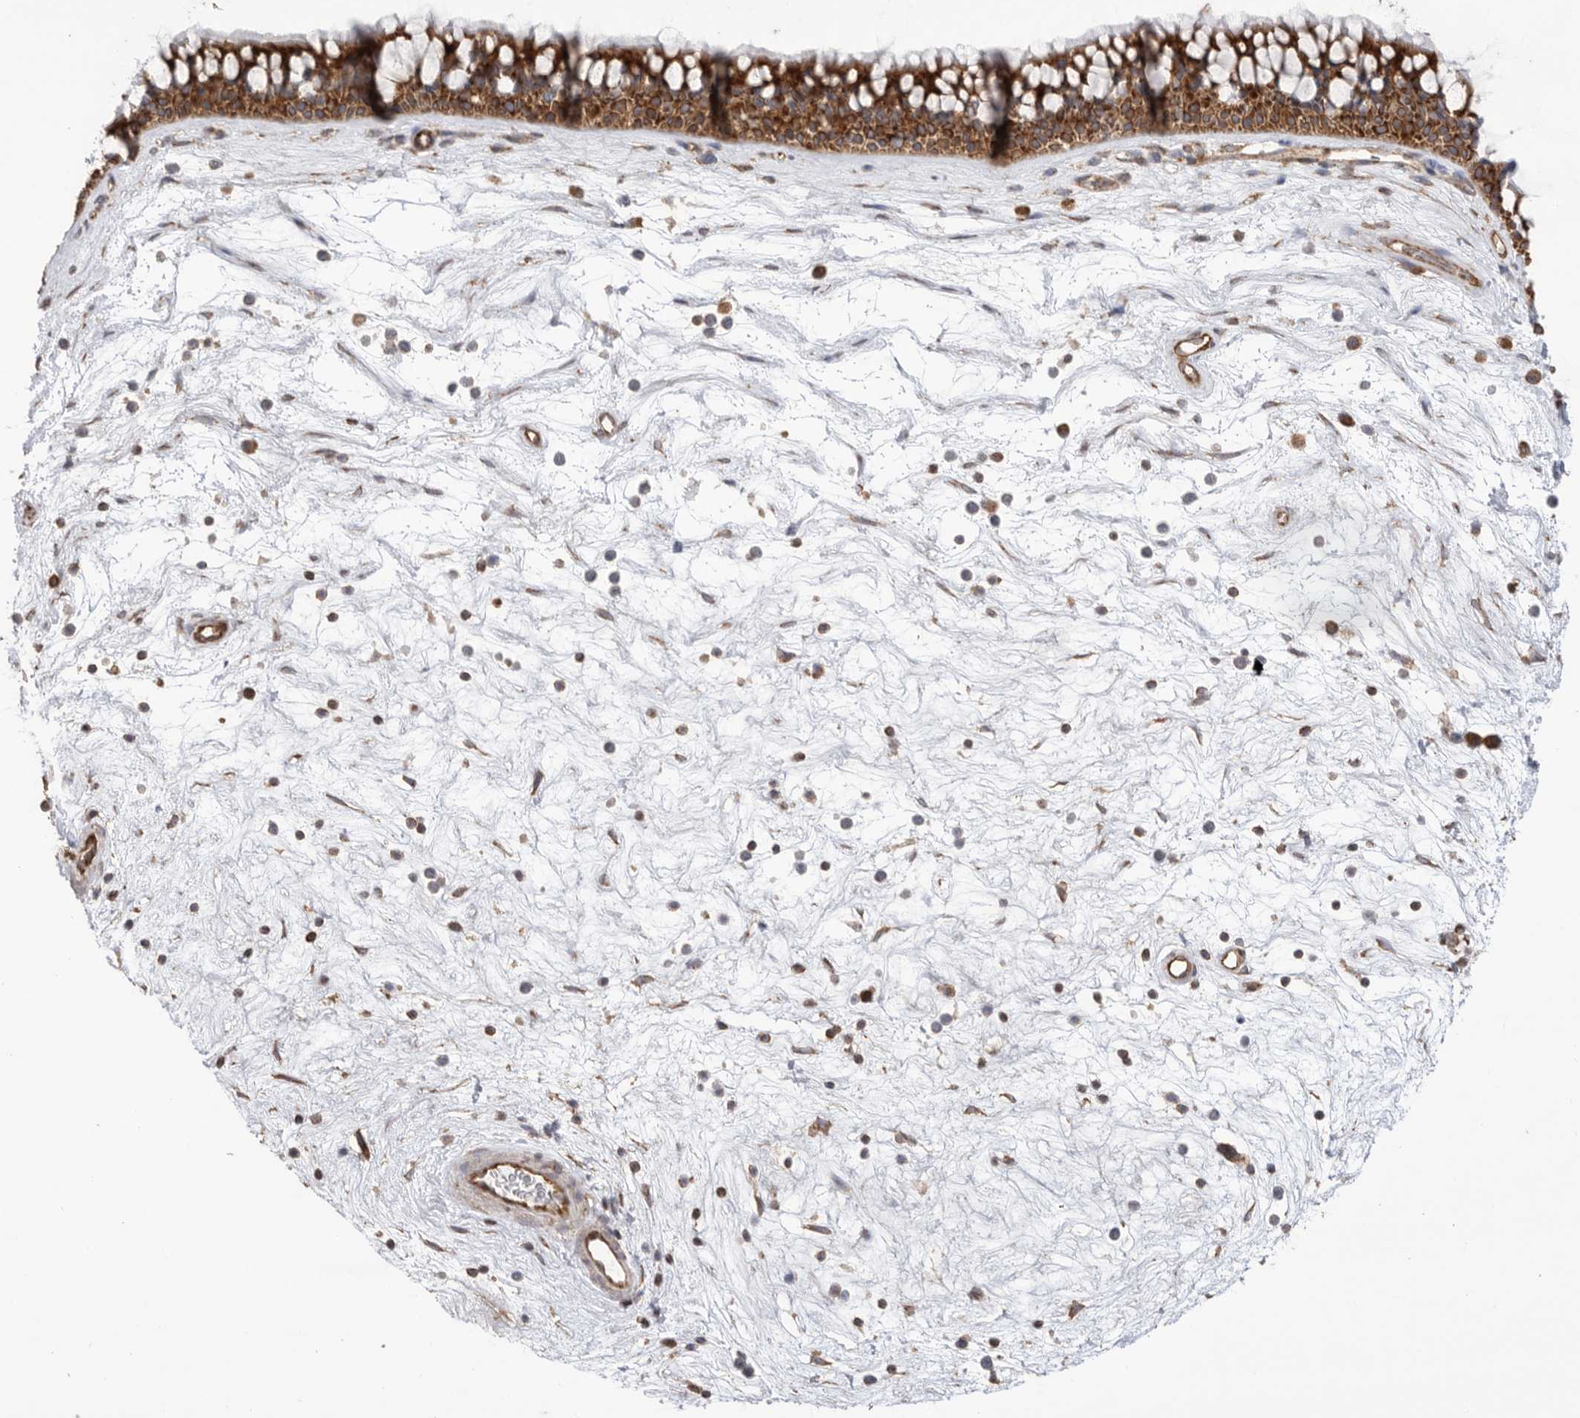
{"staining": {"intensity": "strong", "quantity": ">75%", "location": "cytoplasmic/membranous"}, "tissue": "nasopharynx", "cell_type": "Respiratory epithelial cells", "image_type": "normal", "snomed": [{"axis": "morphology", "description": "Normal tissue, NOS"}, {"axis": "topography", "description": "Nasopharynx"}], "caption": "This micrograph exhibits immunohistochemistry (IHC) staining of benign human nasopharynx, with high strong cytoplasmic/membranous positivity in about >75% of respiratory epithelial cells.", "gene": "SERBP1", "patient": {"sex": "male", "age": 64}}